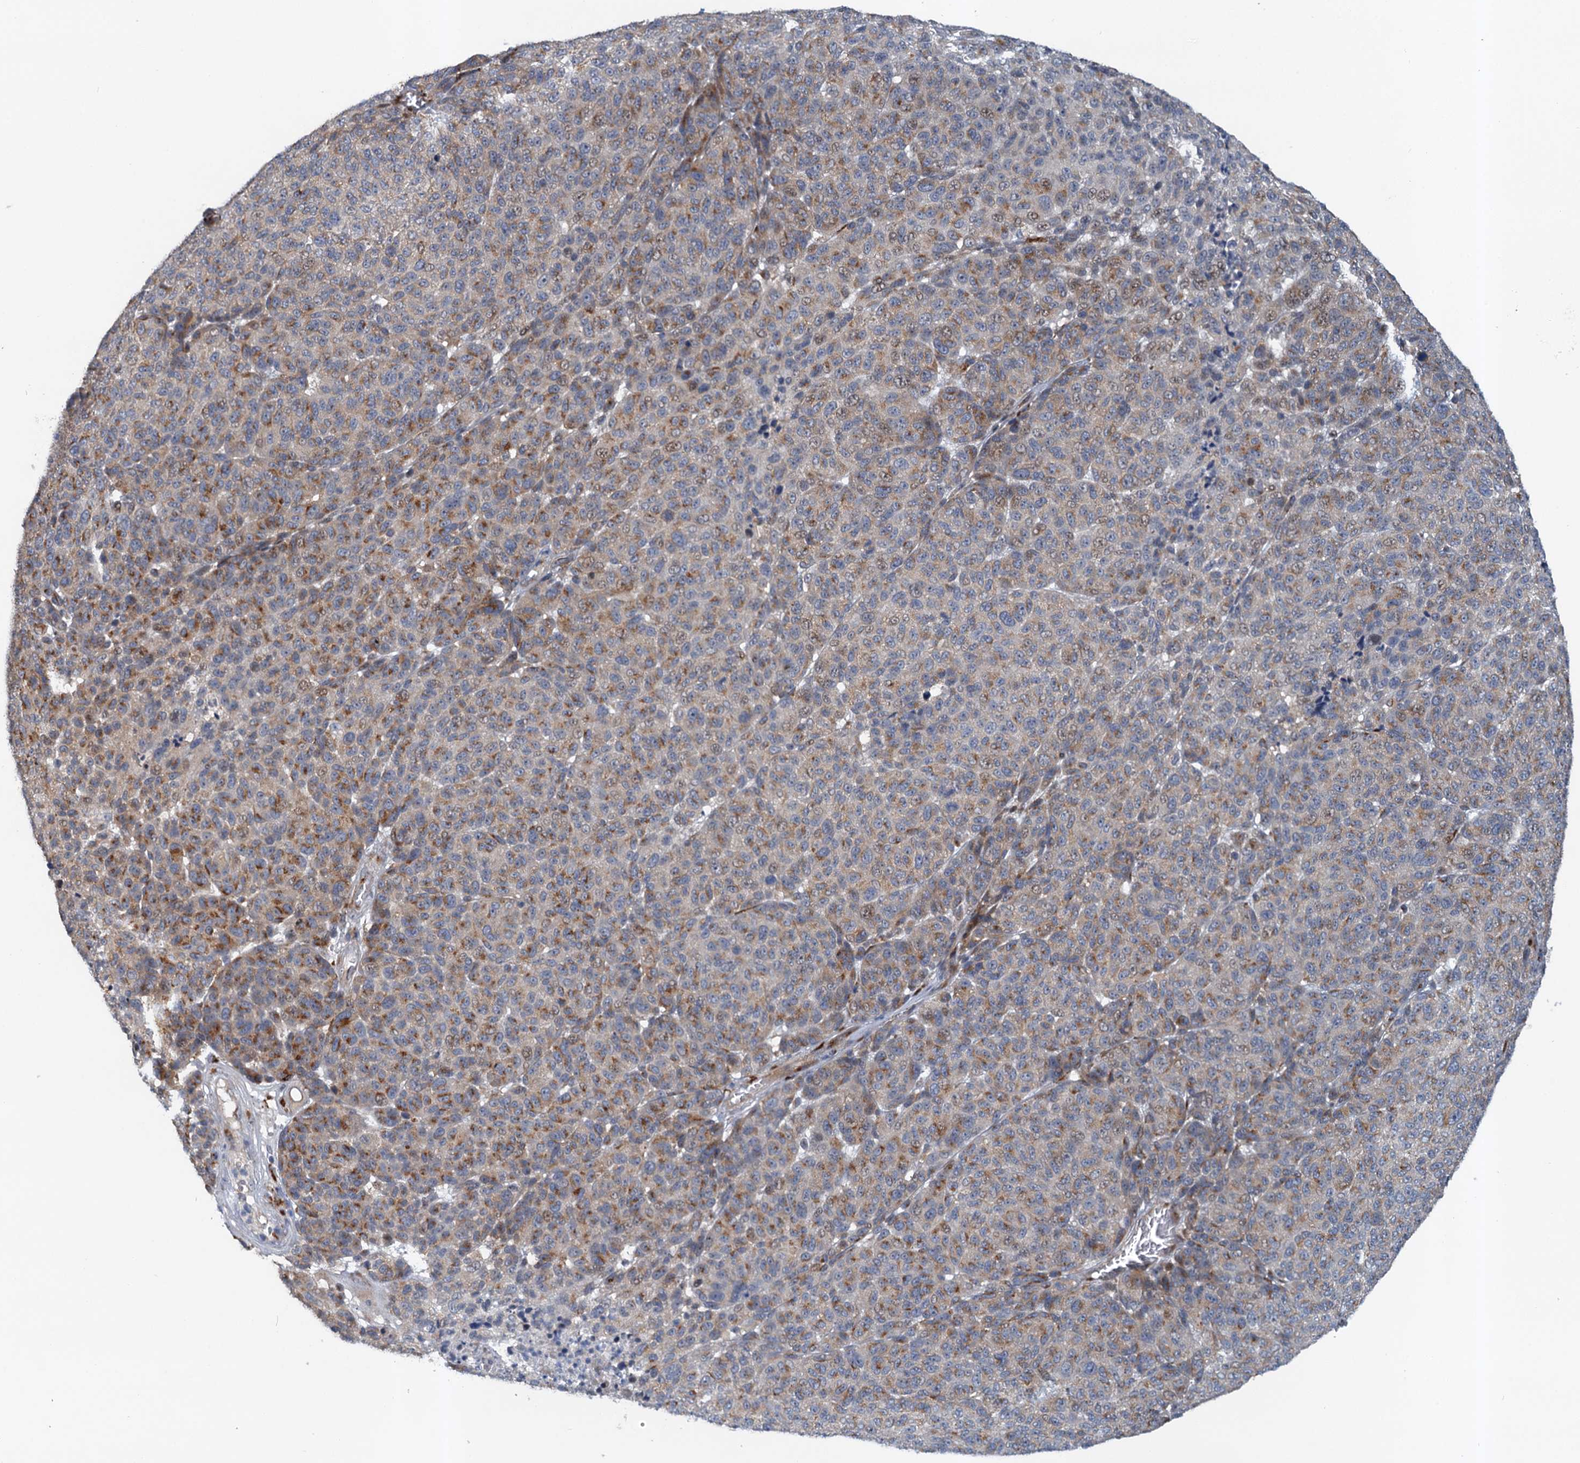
{"staining": {"intensity": "weak", "quantity": "25%-75%", "location": "cytoplasmic/membranous"}, "tissue": "melanoma", "cell_type": "Tumor cells", "image_type": "cancer", "snomed": [{"axis": "morphology", "description": "Malignant melanoma, NOS"}, {"axis": "topography", "description": "Skin"}], "caption": "The photomicrograph shows staining of malignant melanoma, revealing weak cytoplasmic/membranous protein positivity (brown color) within tumor cells.", "gene": "NBEA", "patient": {"sex": "male", "age": 49}}